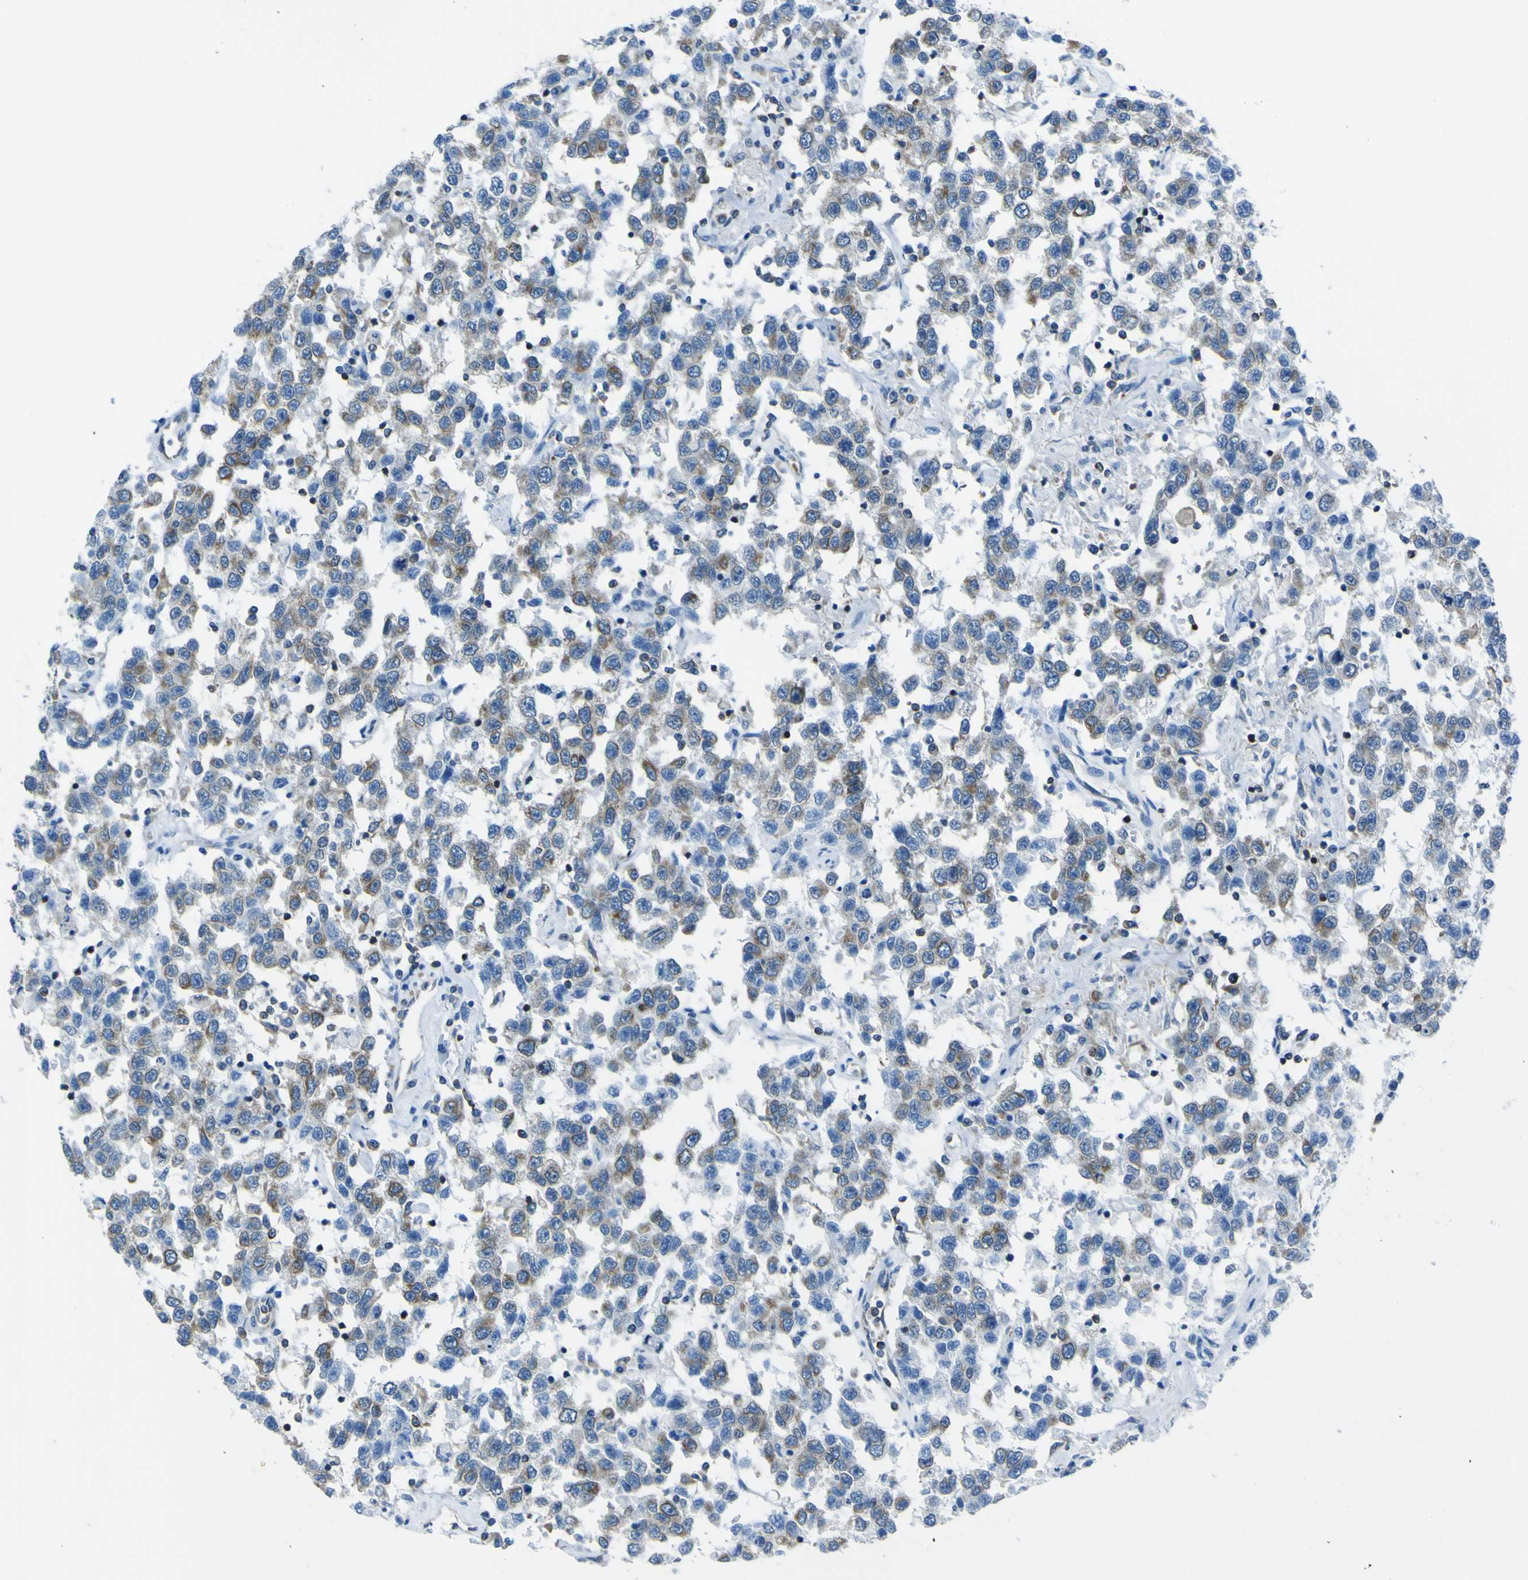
{"staining": {"intensity": "moderate", "quantity": "25%-75%", "location": "cytoplasmic/membranous"}, "tissue": "testis cancer", "cell_type": "Tumor cells", "image_type": "cancer", "snomed": [{"axis": "morphology", "description": "Seminoma, NOS"}, {"axis": "topography", "description": "Testis"}], "caption": "Moderate cytoplasmic/membranous protein staining is identified in approximately 25%-75% of tumor cells in seminoma (testis). The staining is performed using DAB brown chromogen to label protein expression. The nuclei are counter-stained blue using hematoxylin.", "gene": "STIM1", "patient": {"sex": "male", "age": 41}}